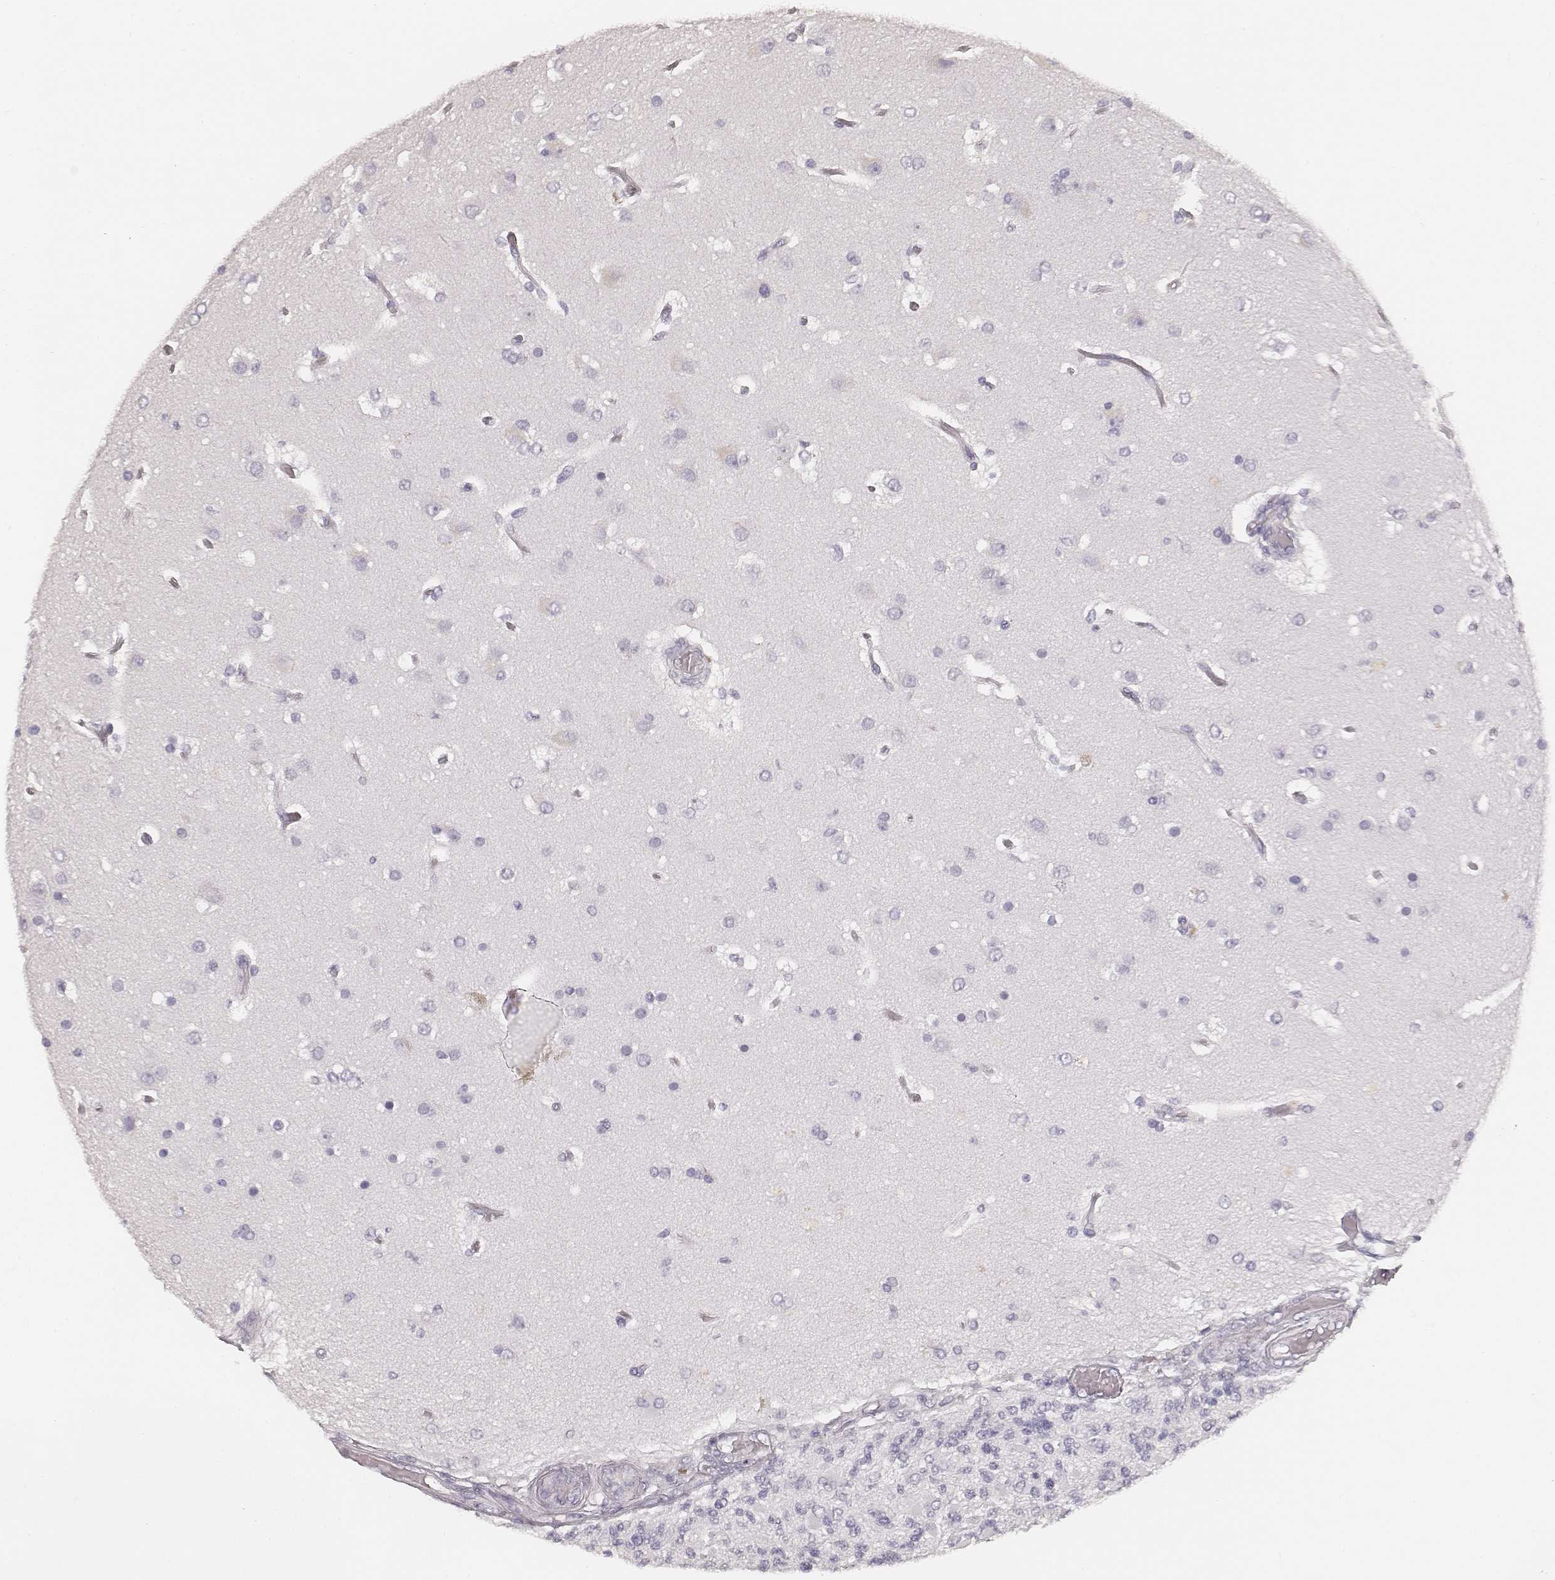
{"staining": {"intensity": "negative", "quantity": "none", "location": "none"}, "tissue": "glioma", "cell_type": "Tumor cells", "image_type": "cancer", "snomed": [{"axis": "morphology", "description": "Glioma, malignant, High grade"}, {"axis": "topography", "description": "Brain"}], "caption": "Immunohistochemistry image of neoplastic tissue: human malignant high-grade glioma stained with DAB (3,3'-diaminobenzidine) demonstrates no significant protein staining in tumor cells. (DAB (3,3'-diaminobenzidine) IHC with hematoxylin counter stain).", "gene": "HNF4G", "patient": {"sex": "female", "age": 63}}